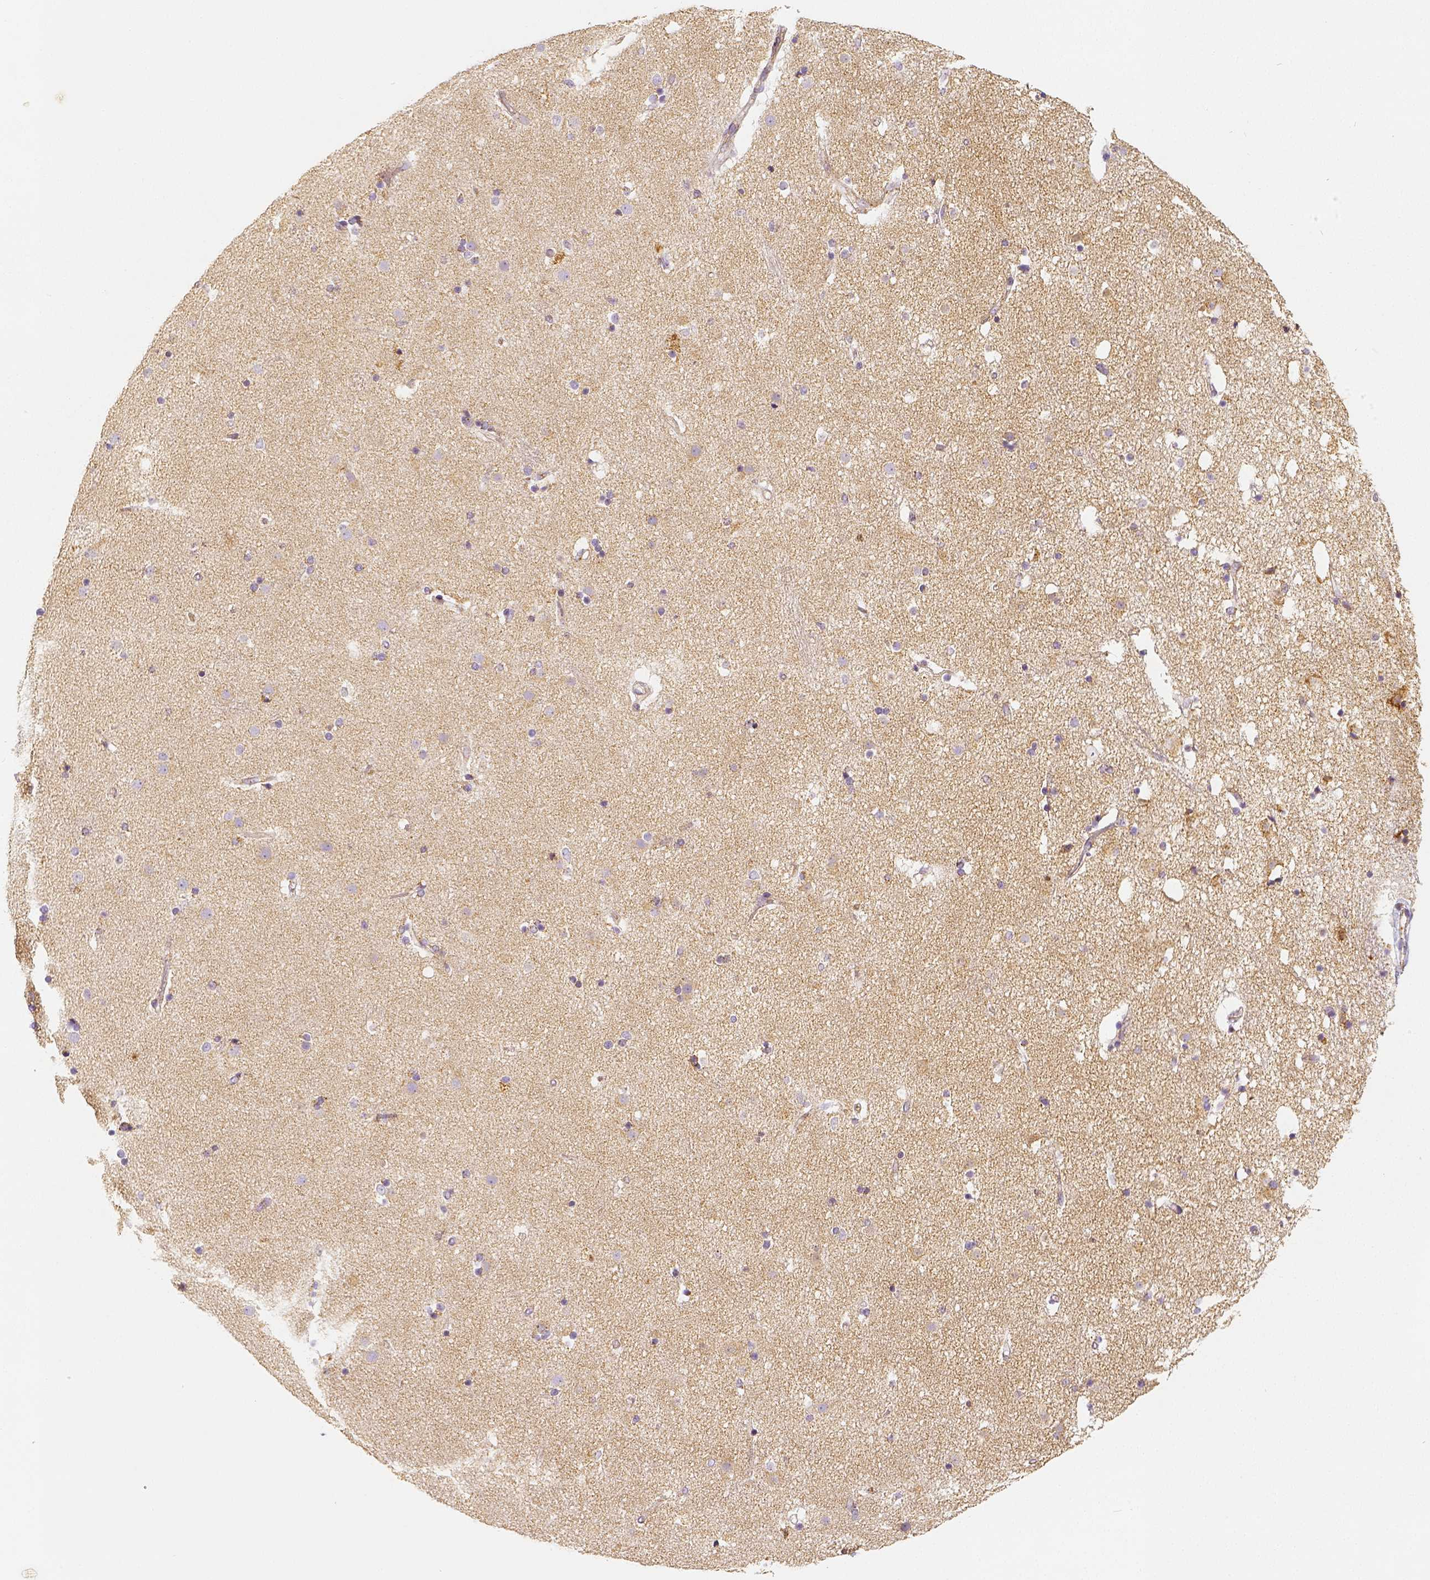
{"staining": {"intensity": "moderate", "quantity": "<25%", "location": "cytoplasmic/membranous"}, "tissue": "caudate", "cell_type": "Glial cells", "image_type": "normal", "snomed": [{"axis": "morphology", "description": "Normal tissue, NOS"}, {"axis": "topography", "description": "Lateral ventricle wall"}], "caption": "IHC photomicrograph of normal caudate: human caudate stained using immunohistochemistry (IHC) reveals low levels of moderate protein expression localized specifically in the cytoplasmic/membranous of glial cells, appearing as a cytoplasmic/membranous brown color.", "gene": "PGAM5", "patient": {"sex": "female", "age": 71}}